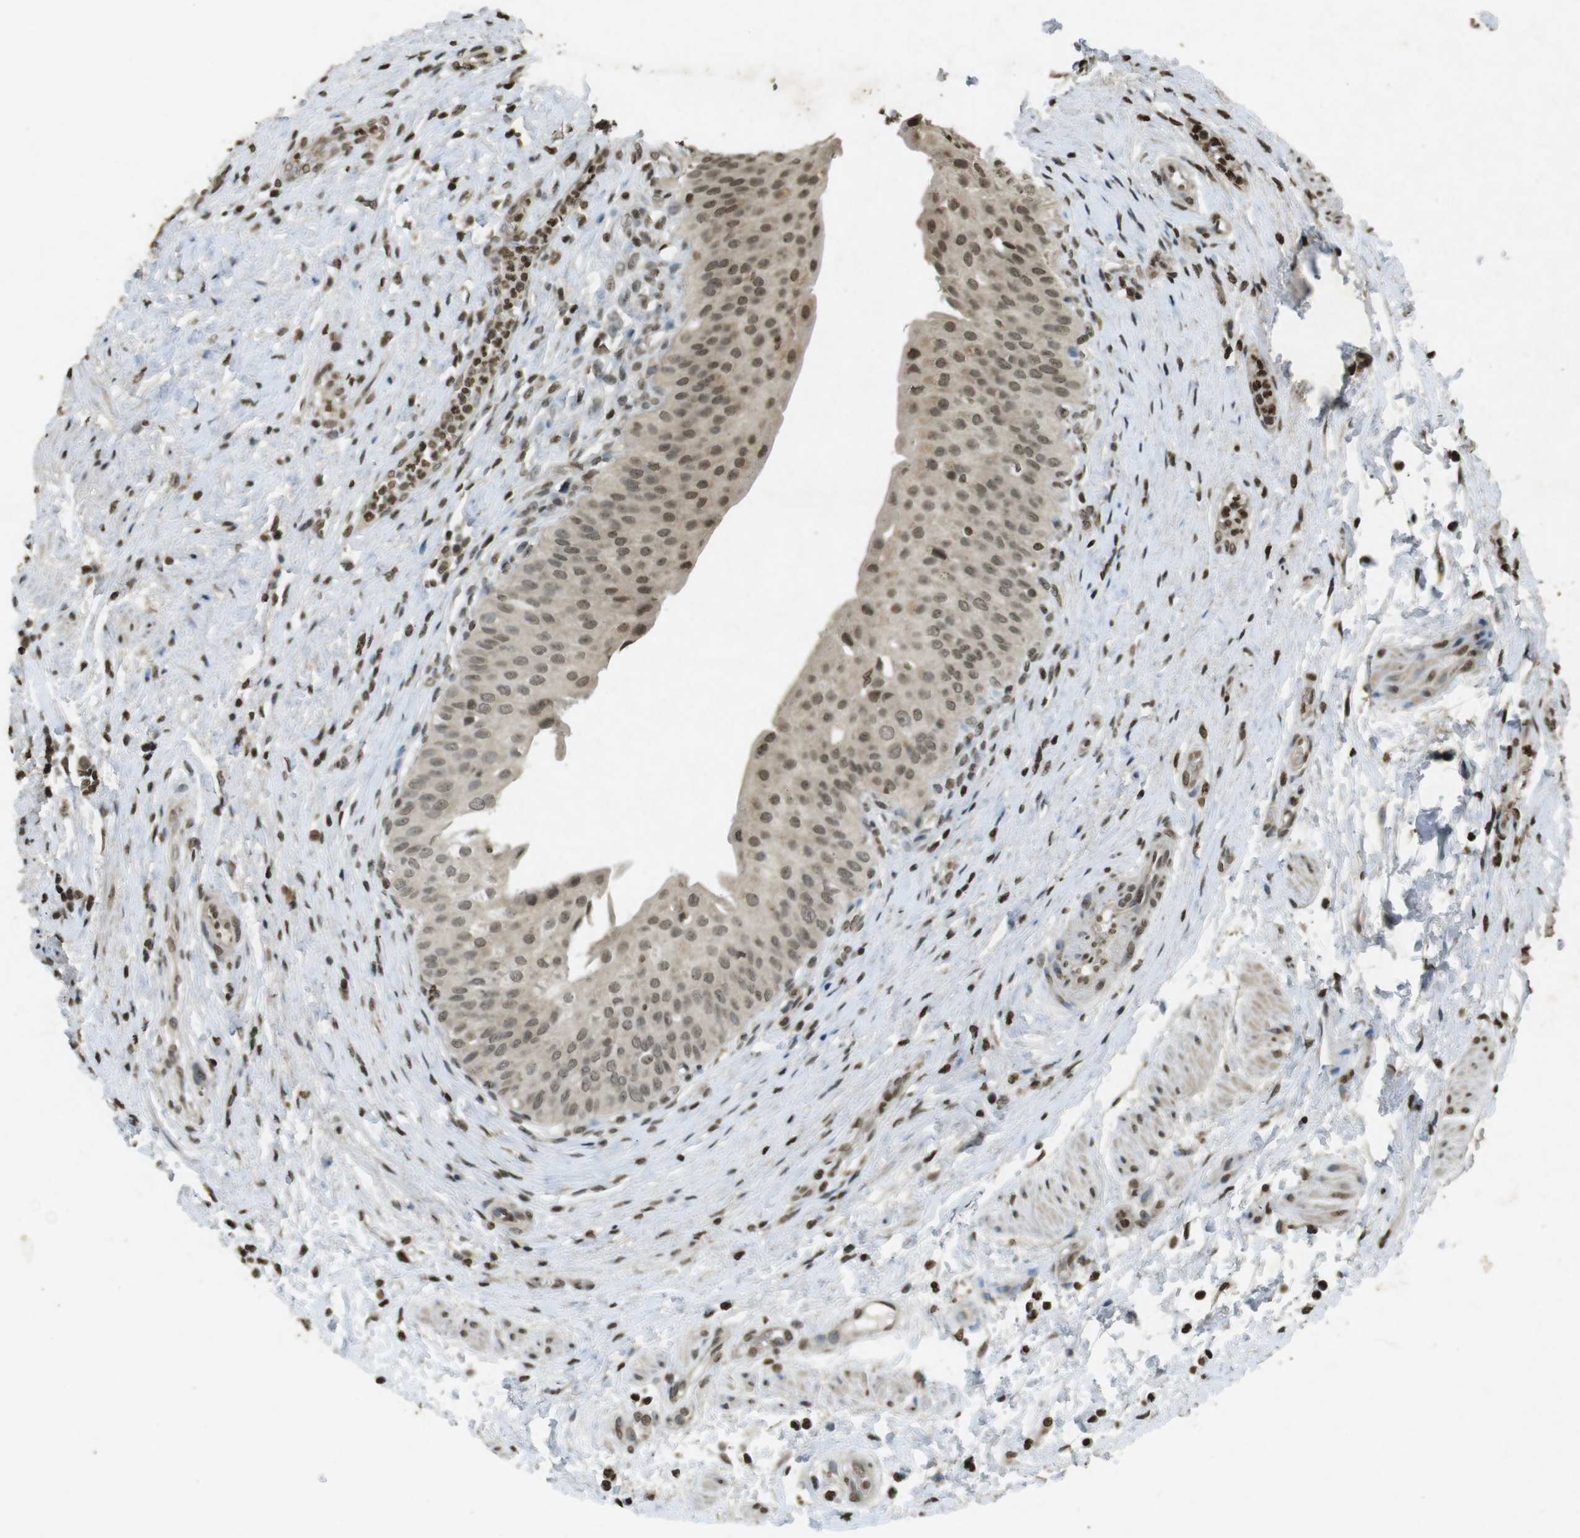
{"staining": {"intensity": "moderate", "quantity": ">75%", "location": "cytoplasmic/membranous,nuclear"}, "tissue": "urinary bladder", "cell_type": "Urothelial cells", "image_type": "normal", "snomed": [{"axis": "morphology", "description": "Normal tissue, NOS"}, {"axis": "morphology", "description": "Urothelial carcinoma, High grade"}, {"axis": "topography", "description": "Urinary bladder"}], "caption": "Immunohistochemistry (DAB) staining of benign human urinary bladder demonstrates moderate cytoplasmic/membranous,nuclear protein positivity in about >75% of urothelial cells.", "gene": "ORC4", "patient": {"sex": "male", "age": 46}}